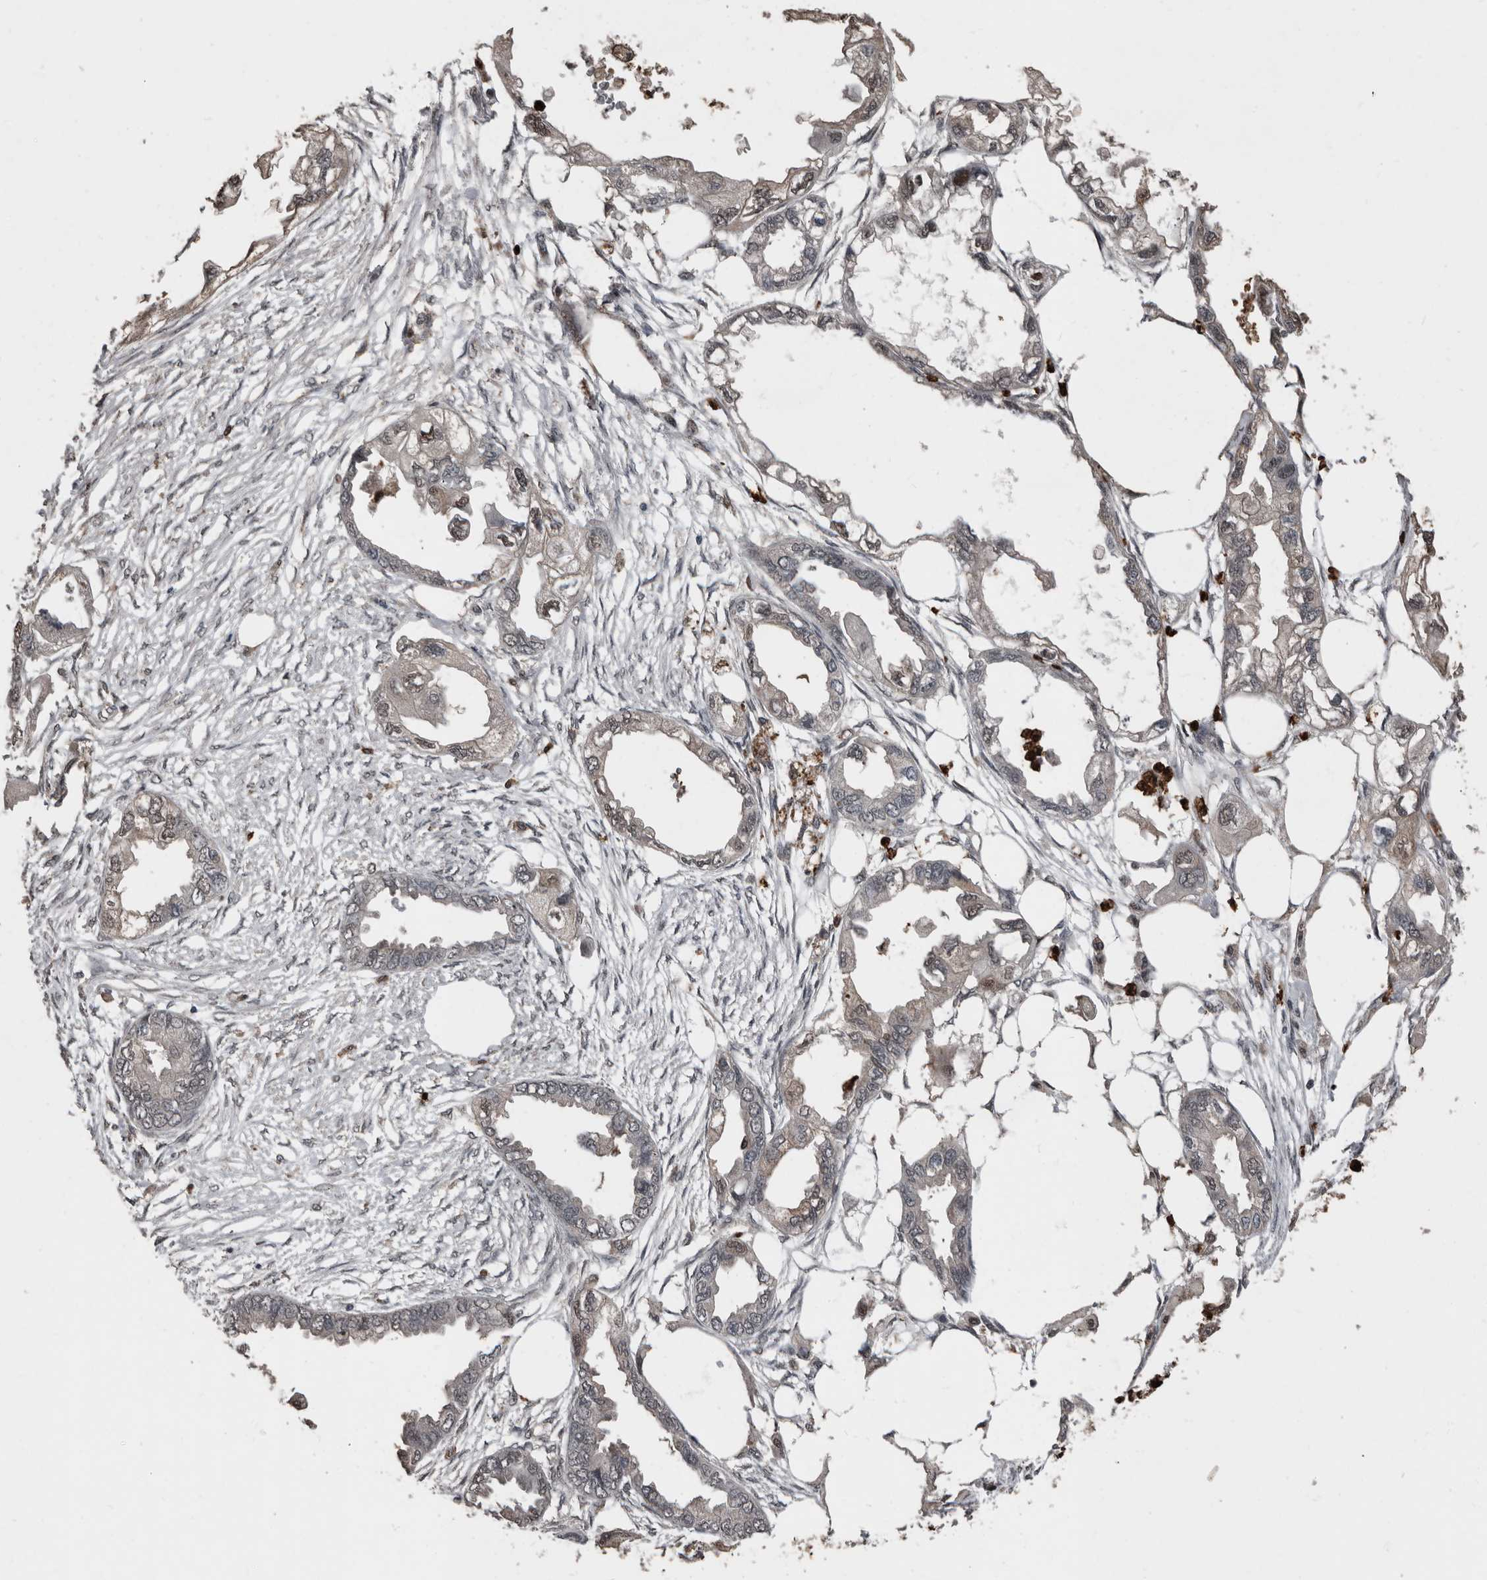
{"staining": {"intensity": "moderate", "quantity": "25%-75%", "location": "cytoplasmic/membranous,nuclear"}, "tissue": "endometrial cancer", "cell_type": "Tumor cells", "image_type": "cancer", "snomed": [{"axis": "morphology", "description": "Adenocarcinoma, NOS"}, {"axis": "morphology", "description": "Adenocarcinoma, metastatic, NOS"}, {"axis": "topography", "description": "Adipose tissue"}, {"axis": "topography", "description": "Endometrium"}], "caption": "The histopathology image exhibits immunohistochemical staining of metastatic adenocarcinoma (endometrial). There is moderate cytoplasmic/membranous and nuclear positivity is seen in about 25%-75% of tumor cells. Using DAB (brown) and hematoxylin (blue) stains, captured at high magnification using brightfield microscopy.", "gene": "FSBP", "patient": {"sex": "female", "age": 67}}